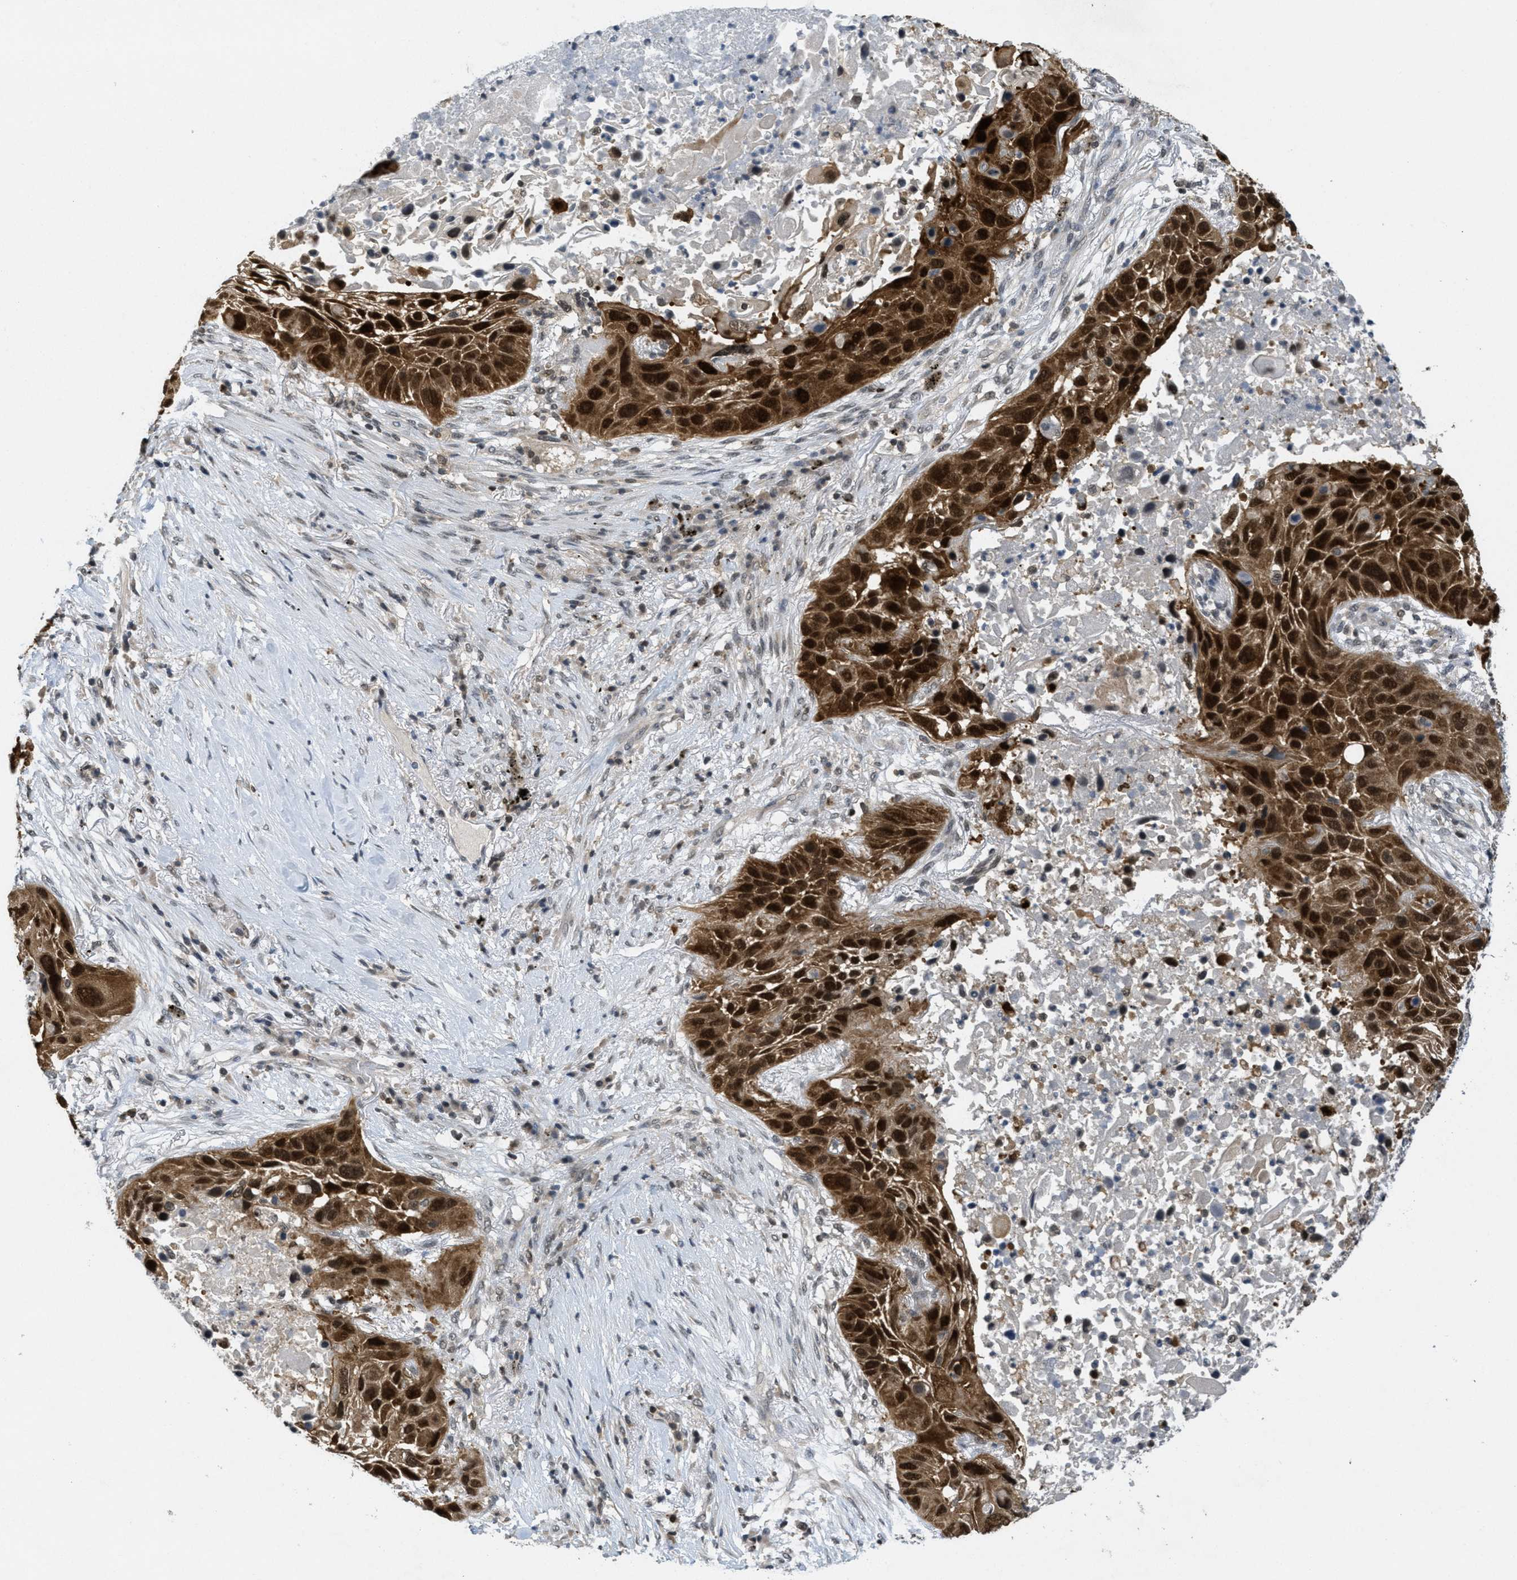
{"staining": {"intensity": "strong", "quantity": ">75%", "location": "cytoplasmic/membranous,nuclear"}, "tissue": "lung cancer", "cell_type": "Tumor cells", "image_type": "cancer", "snomed": [{"axis": "morphology", "description": "Squamous cell carcinoma, NOS"}, {"axis": "topography", "description": "Lung"}], "caption": "DAB (3,3'-diaminobenzidine) immunohistochemical staining of lung squamous cell carcinoma displays strong cytoplasmic/membranous and nuclear protein staining in about >75% of tumor cells.", "gene": "DNAJB1", "patient": {"sex": "male", "age": 57}}